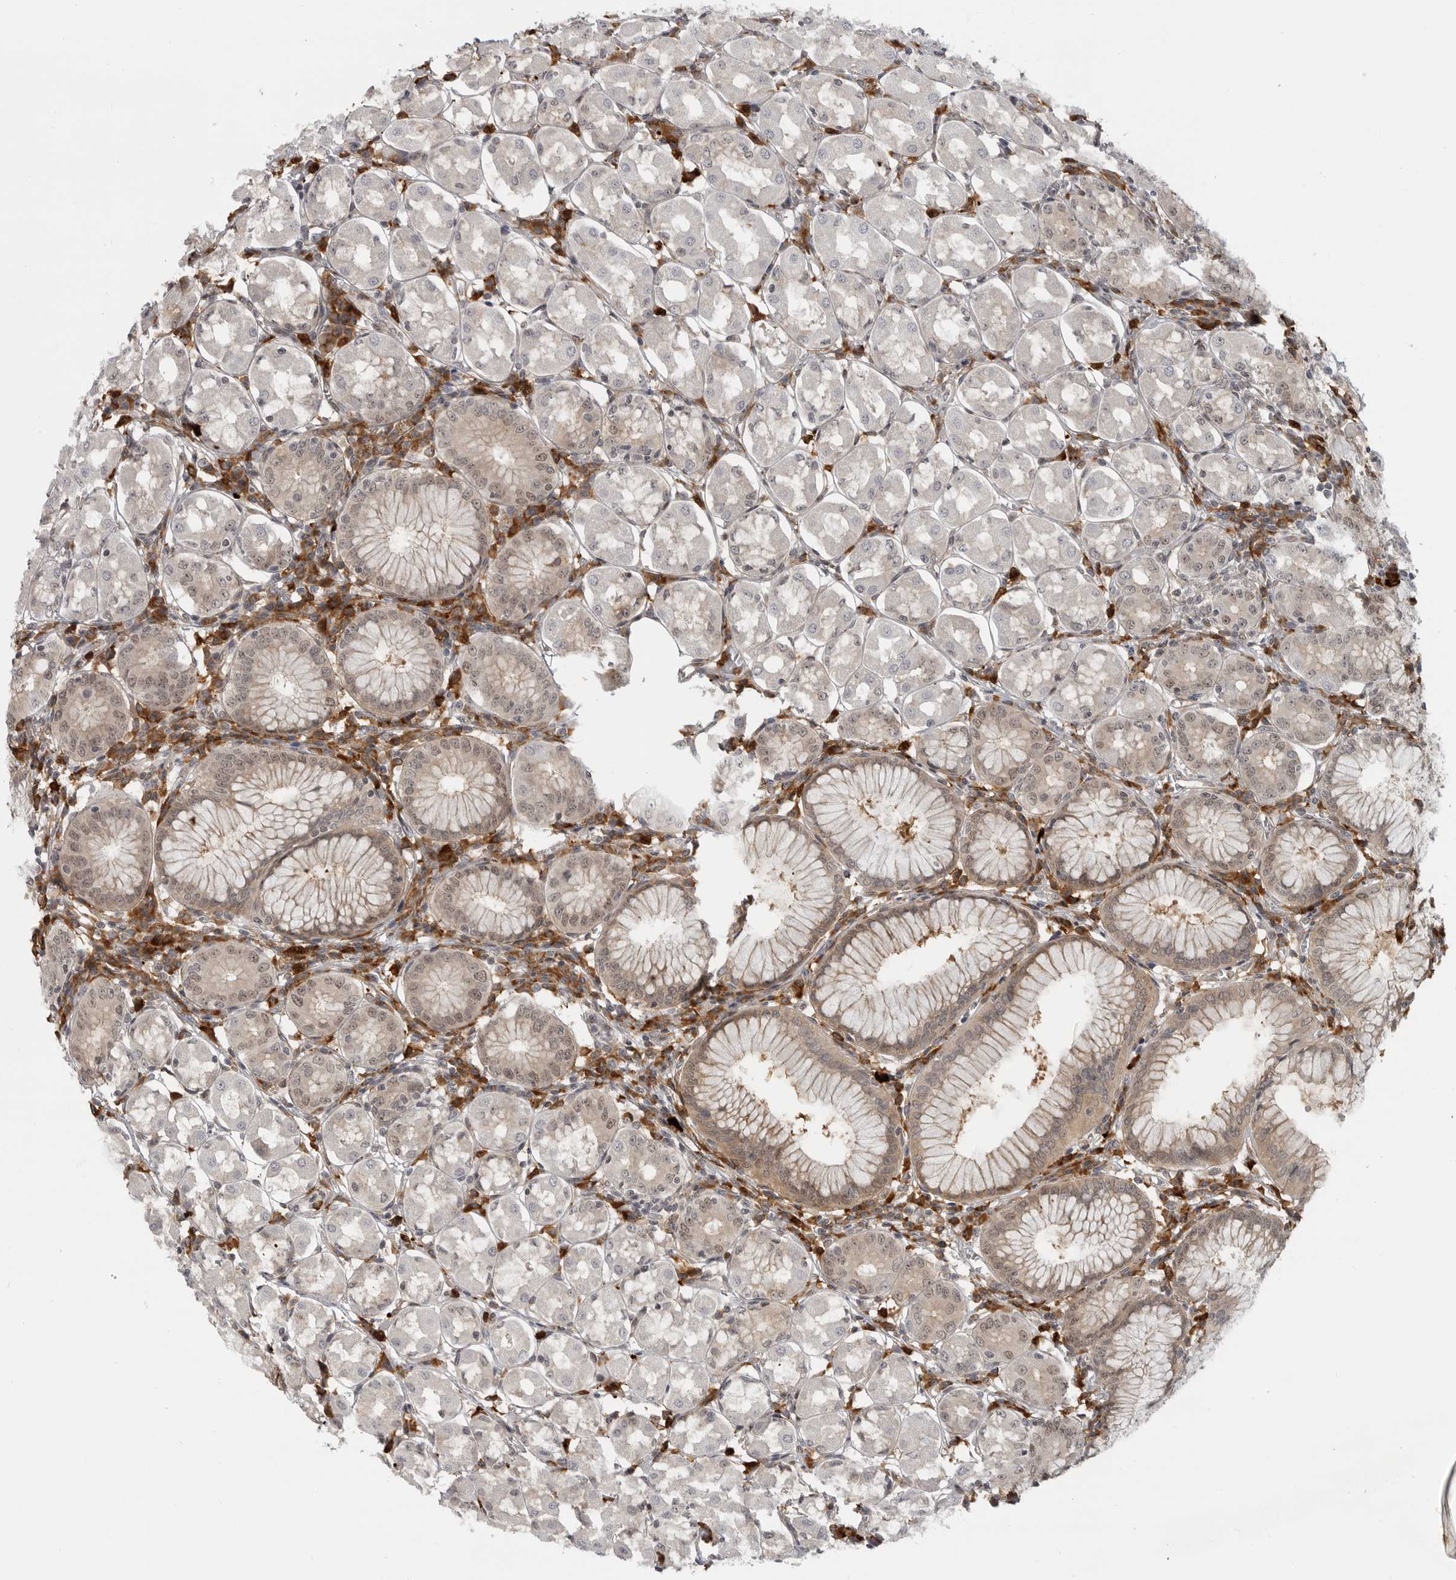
{"staining": {"intensity": "weak", "quantity": "25%-75%", "location": "cytoplasmic/membranous,nuclear"}, "tissue": "stomach", "cell_type": "Glandular cells", "image_type": "normal", "snomed": [{"axis": "morphology", "description": "Normal tissue, NOS"}, {"axis": "topography", "description": "Stomach, lower"}], "caption": "Immunohistochemistry (DAB (3,3'-diaminobenzidine)) staining of normal stomach displays weak cytoplasmic/membranous,nuclear protein expression in approximately 25%-75% of glandular cells.", "gene": "CEP295NL", "patient": {"sex": "female", "age": 56}}